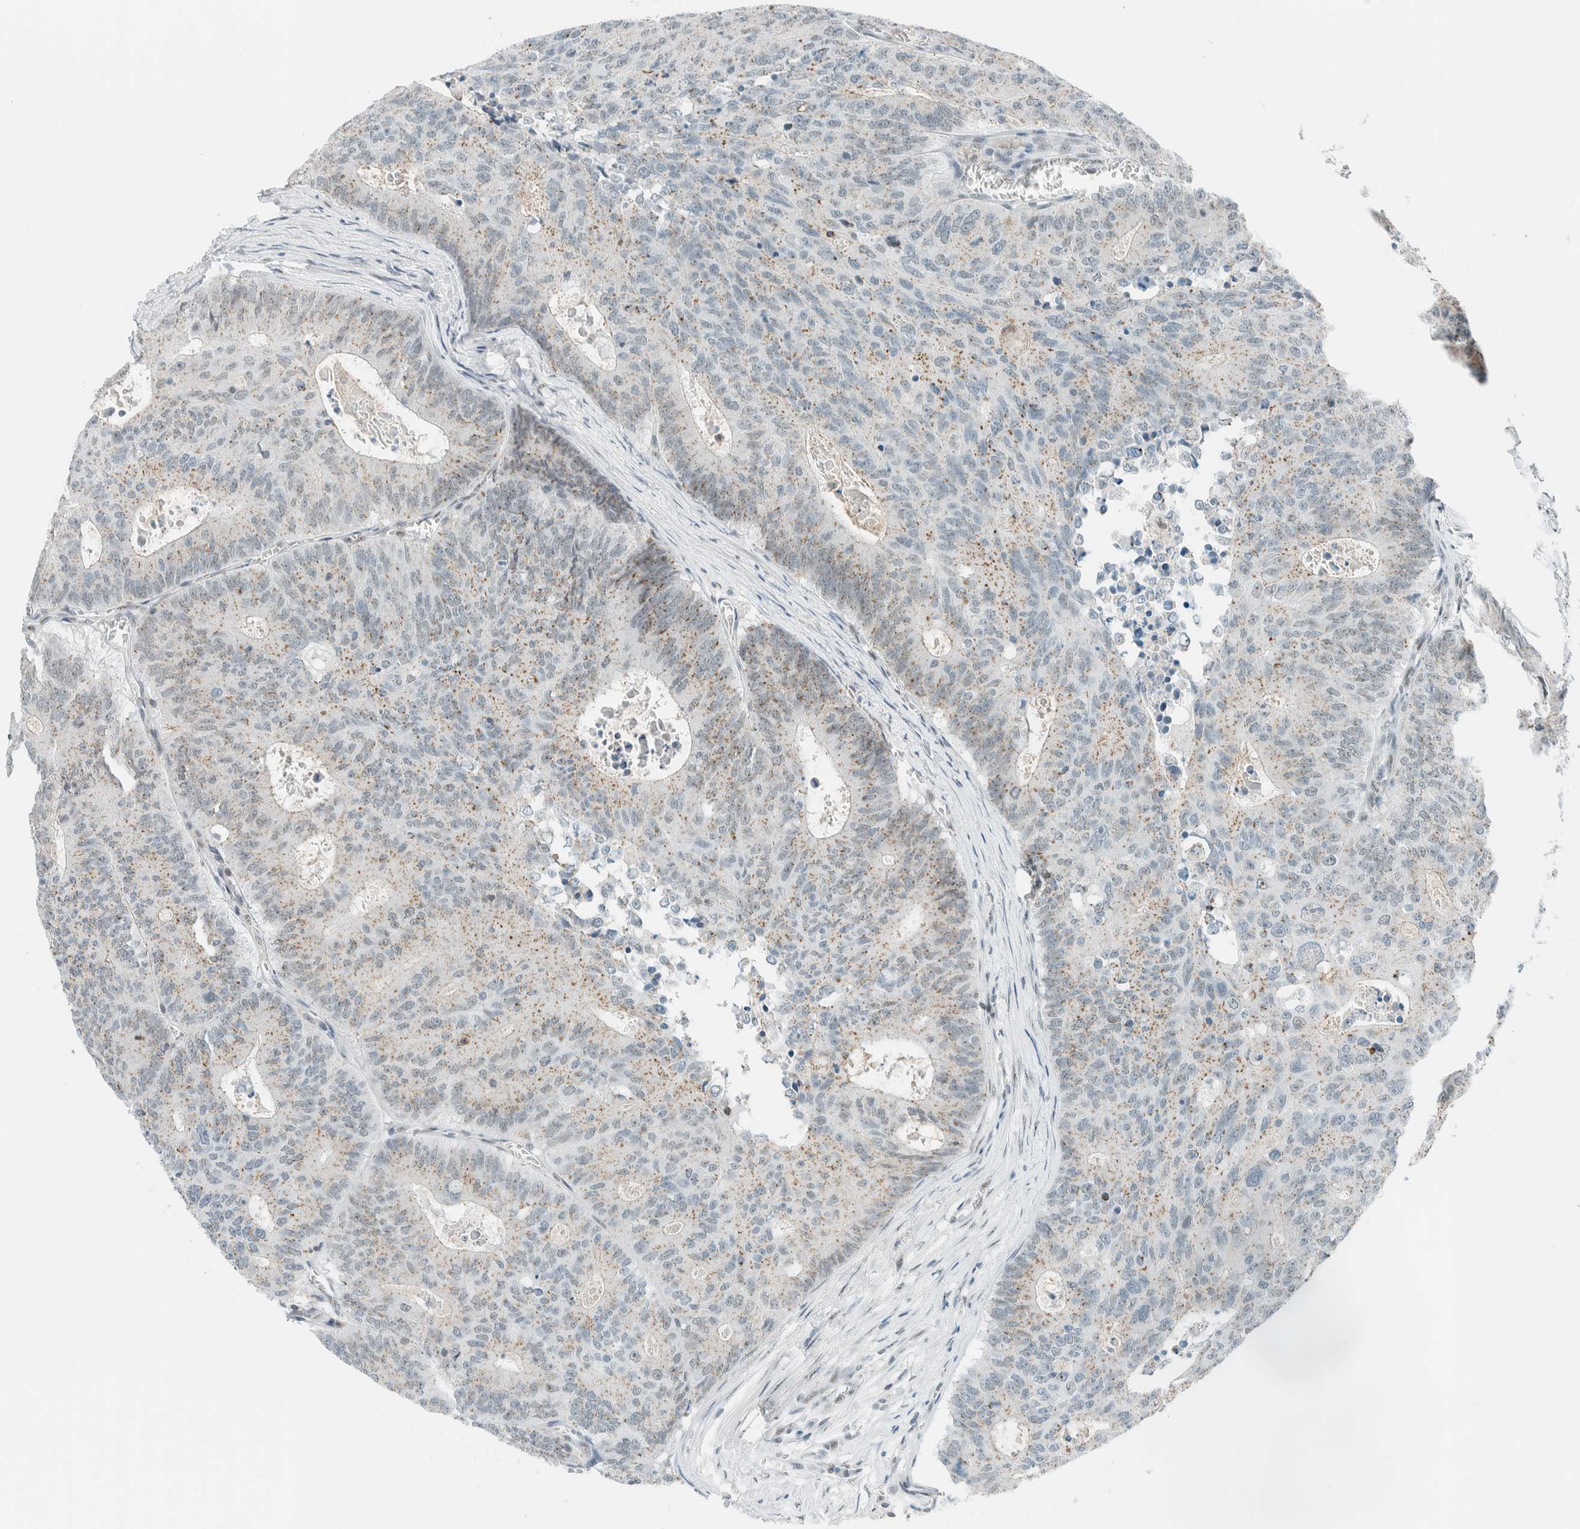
{"staining": {"intensity": "weak", "quantity": ">75%", "location": "cytoplasmic/membranous"}, "tissue": "colorectal cancer", "cell_type": "Tumor cells", "image_type": "cancer", "snomed": [{"axis": "morphology", "description": "Adenocarcinoma, NOS"}, {"axis": "topography", "description": "Colon"}], "caption": "Human colorectal cancer (adenocarcinoma) stained with a brown dye exhibits weak cytoplasmic/membranous positive positivity in about >75% of tumor cells.", "gene": "CYSRT1", "patient": {"sex": "male", "age": 87}}